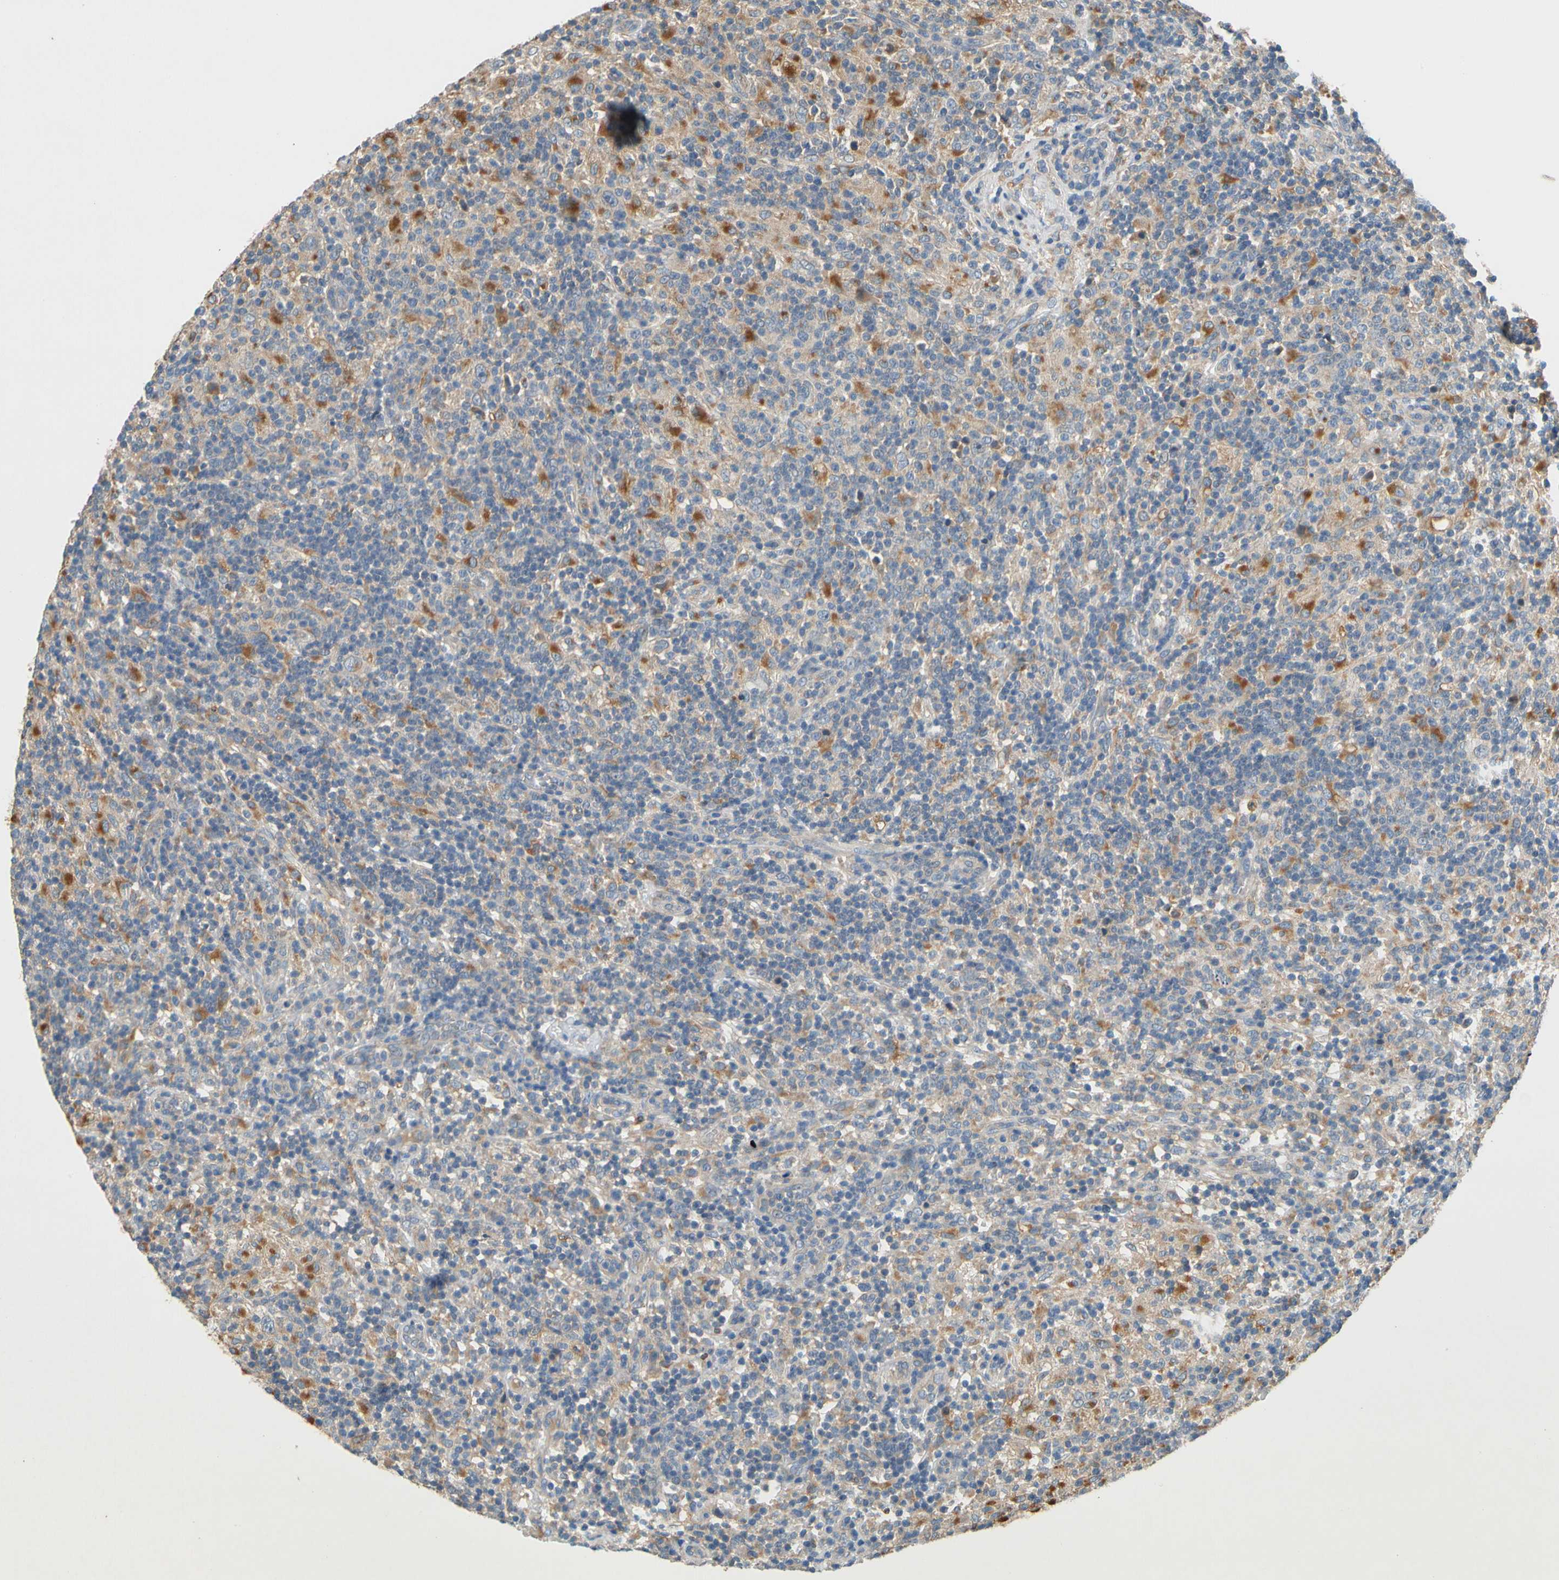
{"staining": {"intensity": "moderate", "quantity": "<25%", "location": "cytoplasmic/membranous"}, "tissue": "lymphoma", "cell_type": "Tumor cells", "image_type": "cancer", "snomed": [{"axis": "morphology", "description": "Hodgkin's disease, NOS"}, {"axis": "topography", "description": "Lymph node"}], "caption": "High-power microscopy captured an immunohistochemistry (IHC) photomicrograph of lymphoma, revealing moderate cytoplasmic/membranous positivity in approximately <25% of tumor cells.", "gene": "USP46", "patient": {"sex": "male", "age": 70}}